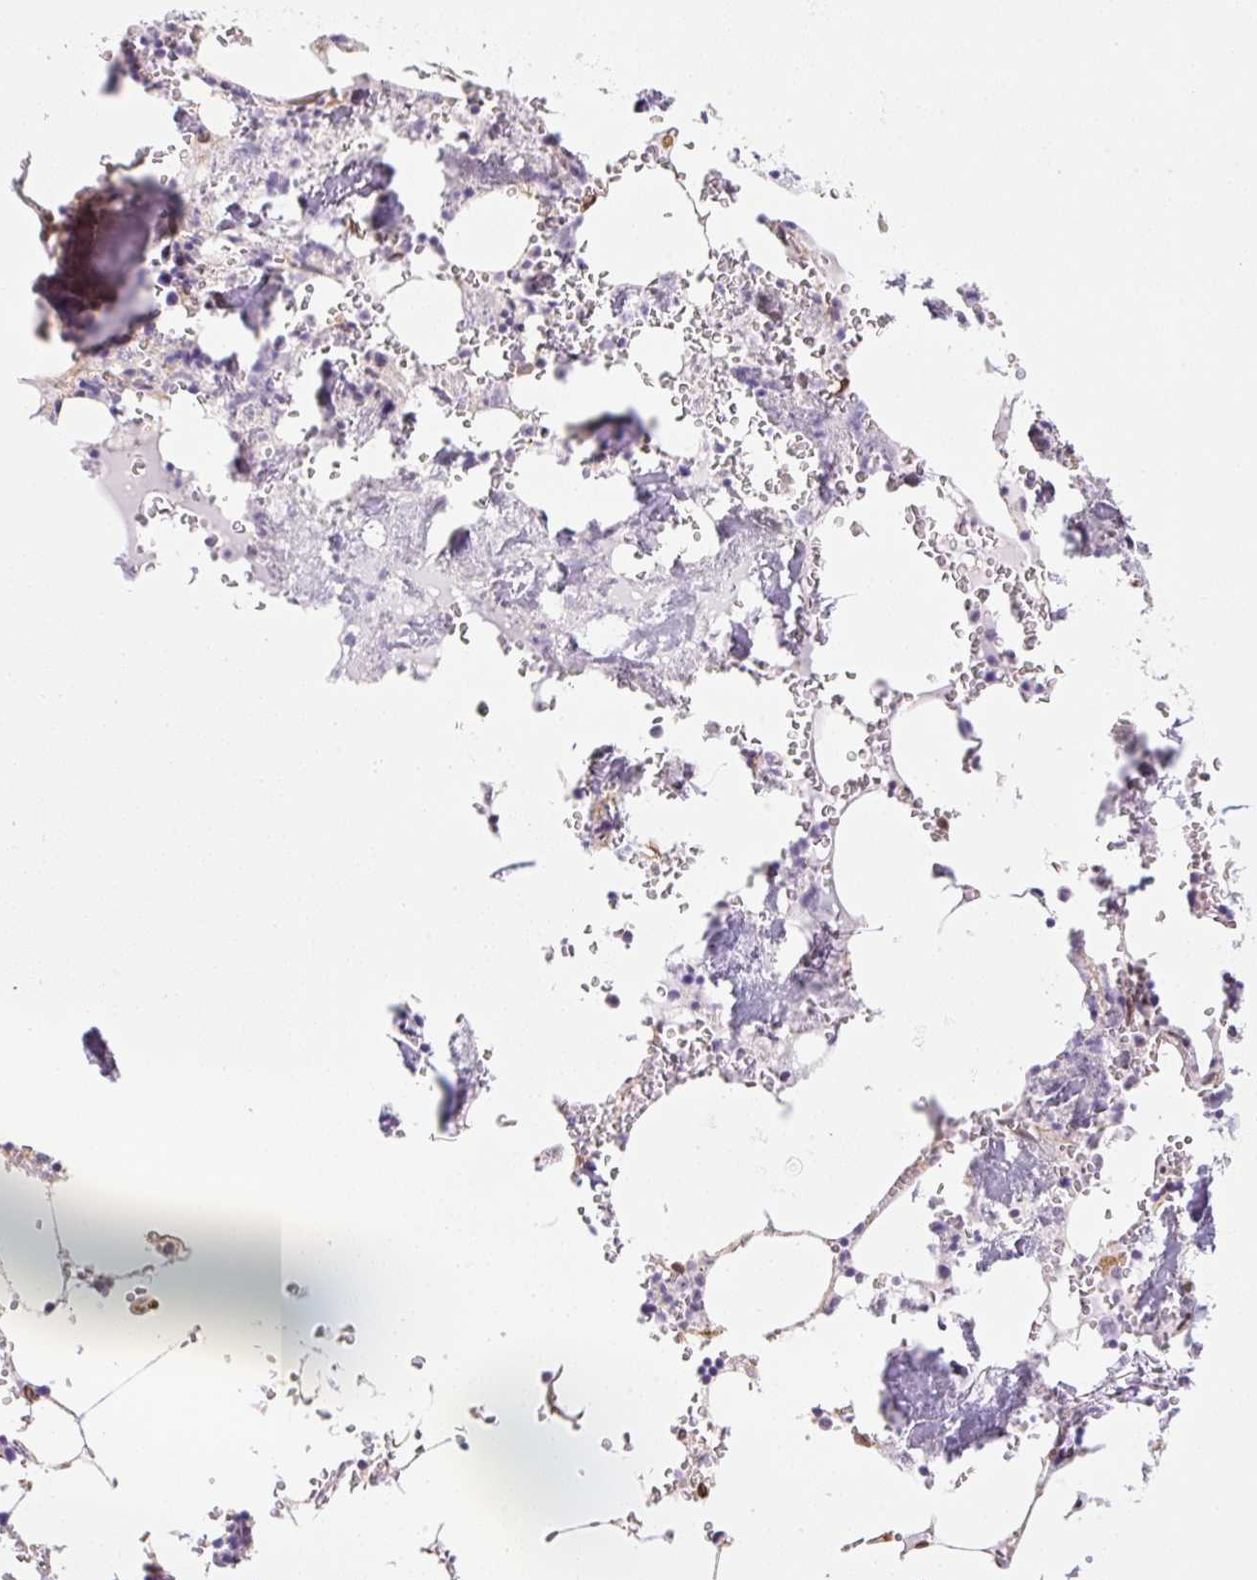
{"staining": {"intensity": "negative", "quantity": "none", "location": "none"}, "tissue": "bone marrow", "cell_type": "Hematopoietic cells", "image_type": "normal", "snomed": [{"axis": "morphology", "description": "Normal tissue, NOS"}, {"axis": "topography", "description": "Bone marrow"}], "caption": "Immunohistochemical staining of normal human bone marrow demonstrates no significant staining in hematopoietic cells.", "gene": "SYNE3", "patient": {"sex": "male", "age": 54}}